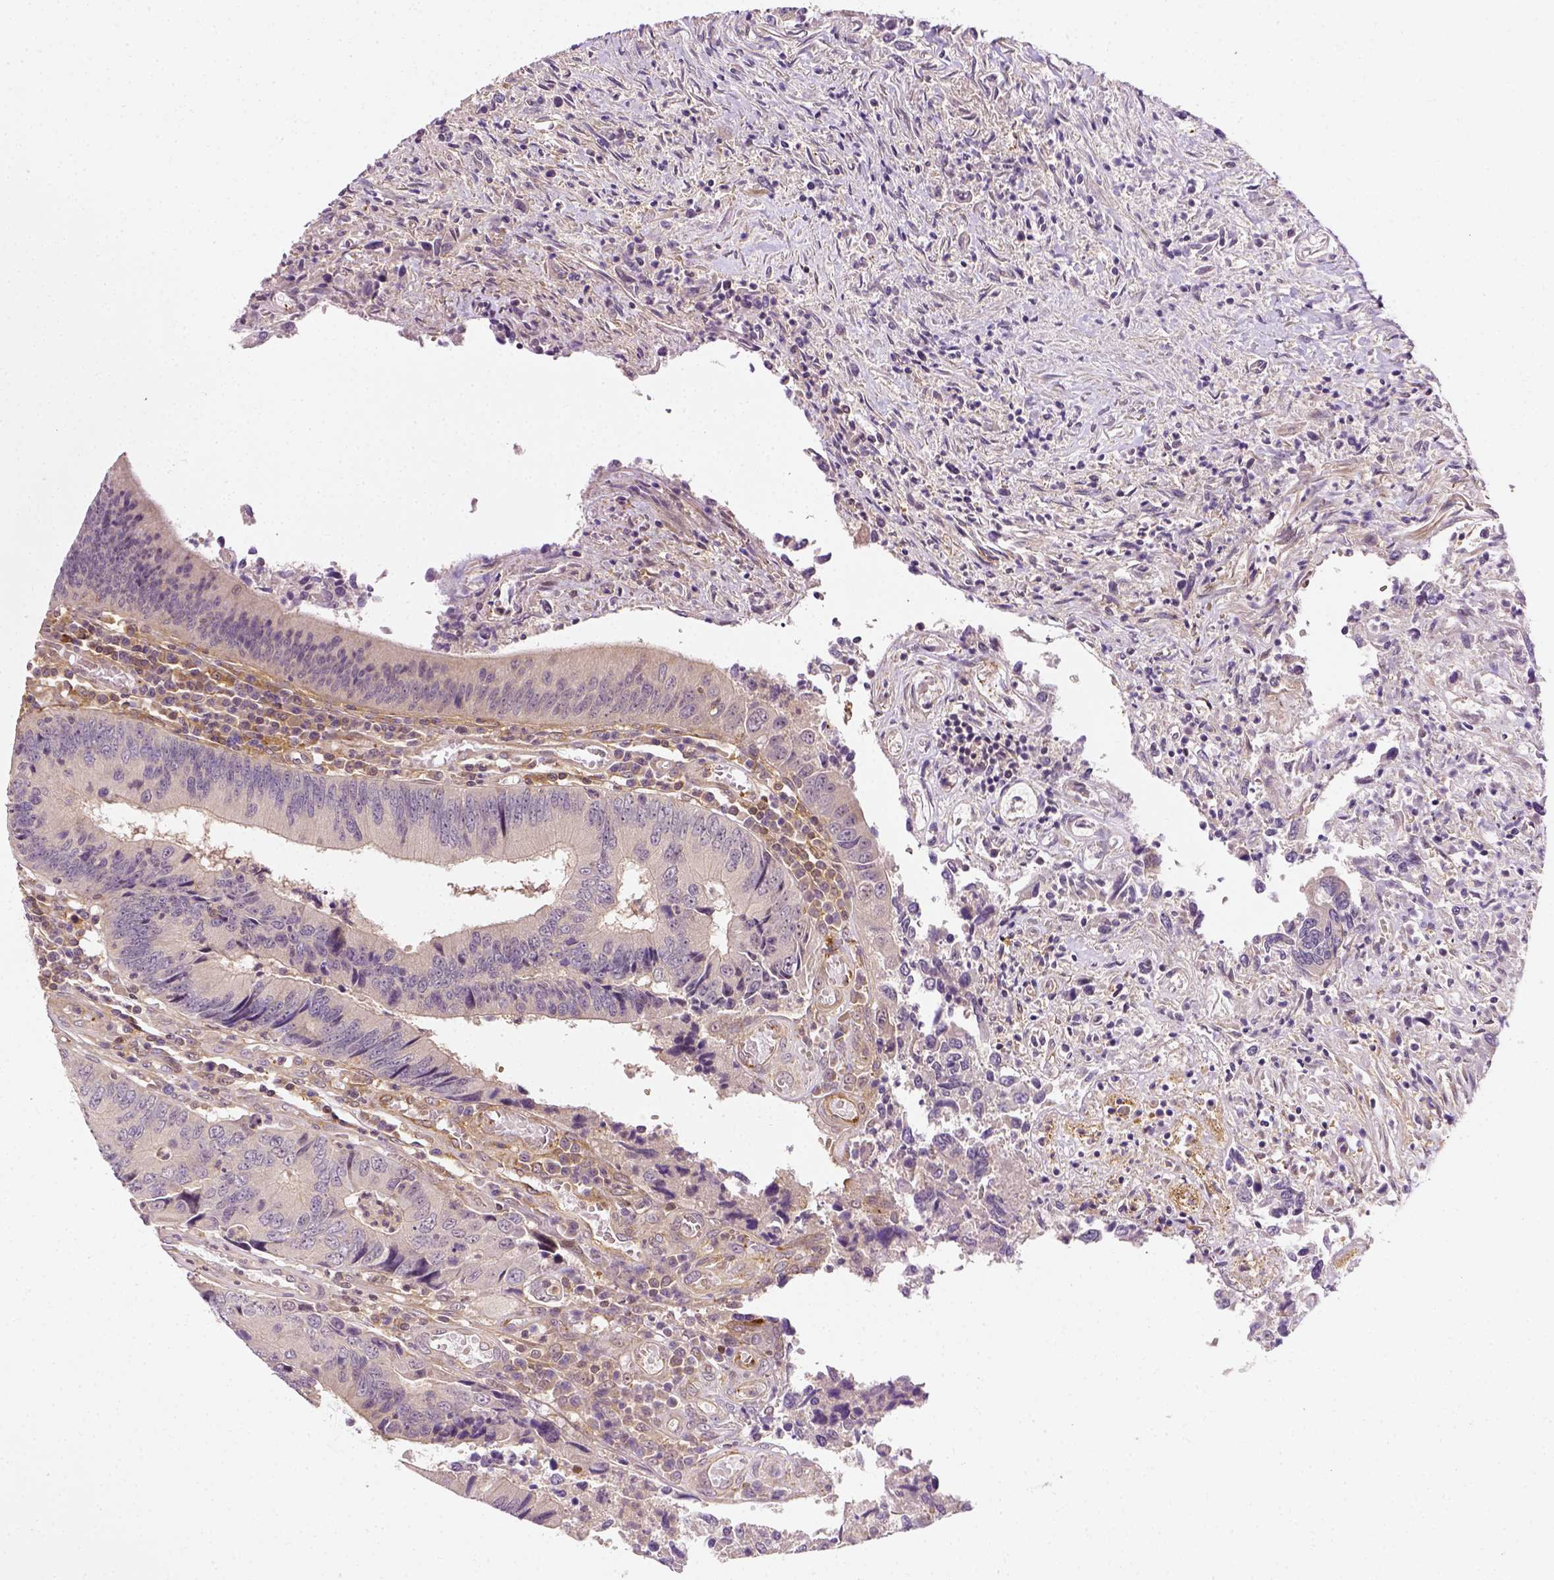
{"staining": {"intensity": "negative", "quantity": "none", "location": "none"}, "tissue": "colorectal cancer", "cell_type": "Tumor cells", "image_type": "cancer", "snomed": [{"axis": "morphology", "description": "Adenocarcinoma, NOS"}, {"axis": "topography", "description": "Colon"}], "caption": "This is a micrograph of IHC staining of adenocarcinoma (colorectal), which shows no positivity in tumor cells.", "gene": "MATK", "patient": {"sex": "female", "age": 67}}